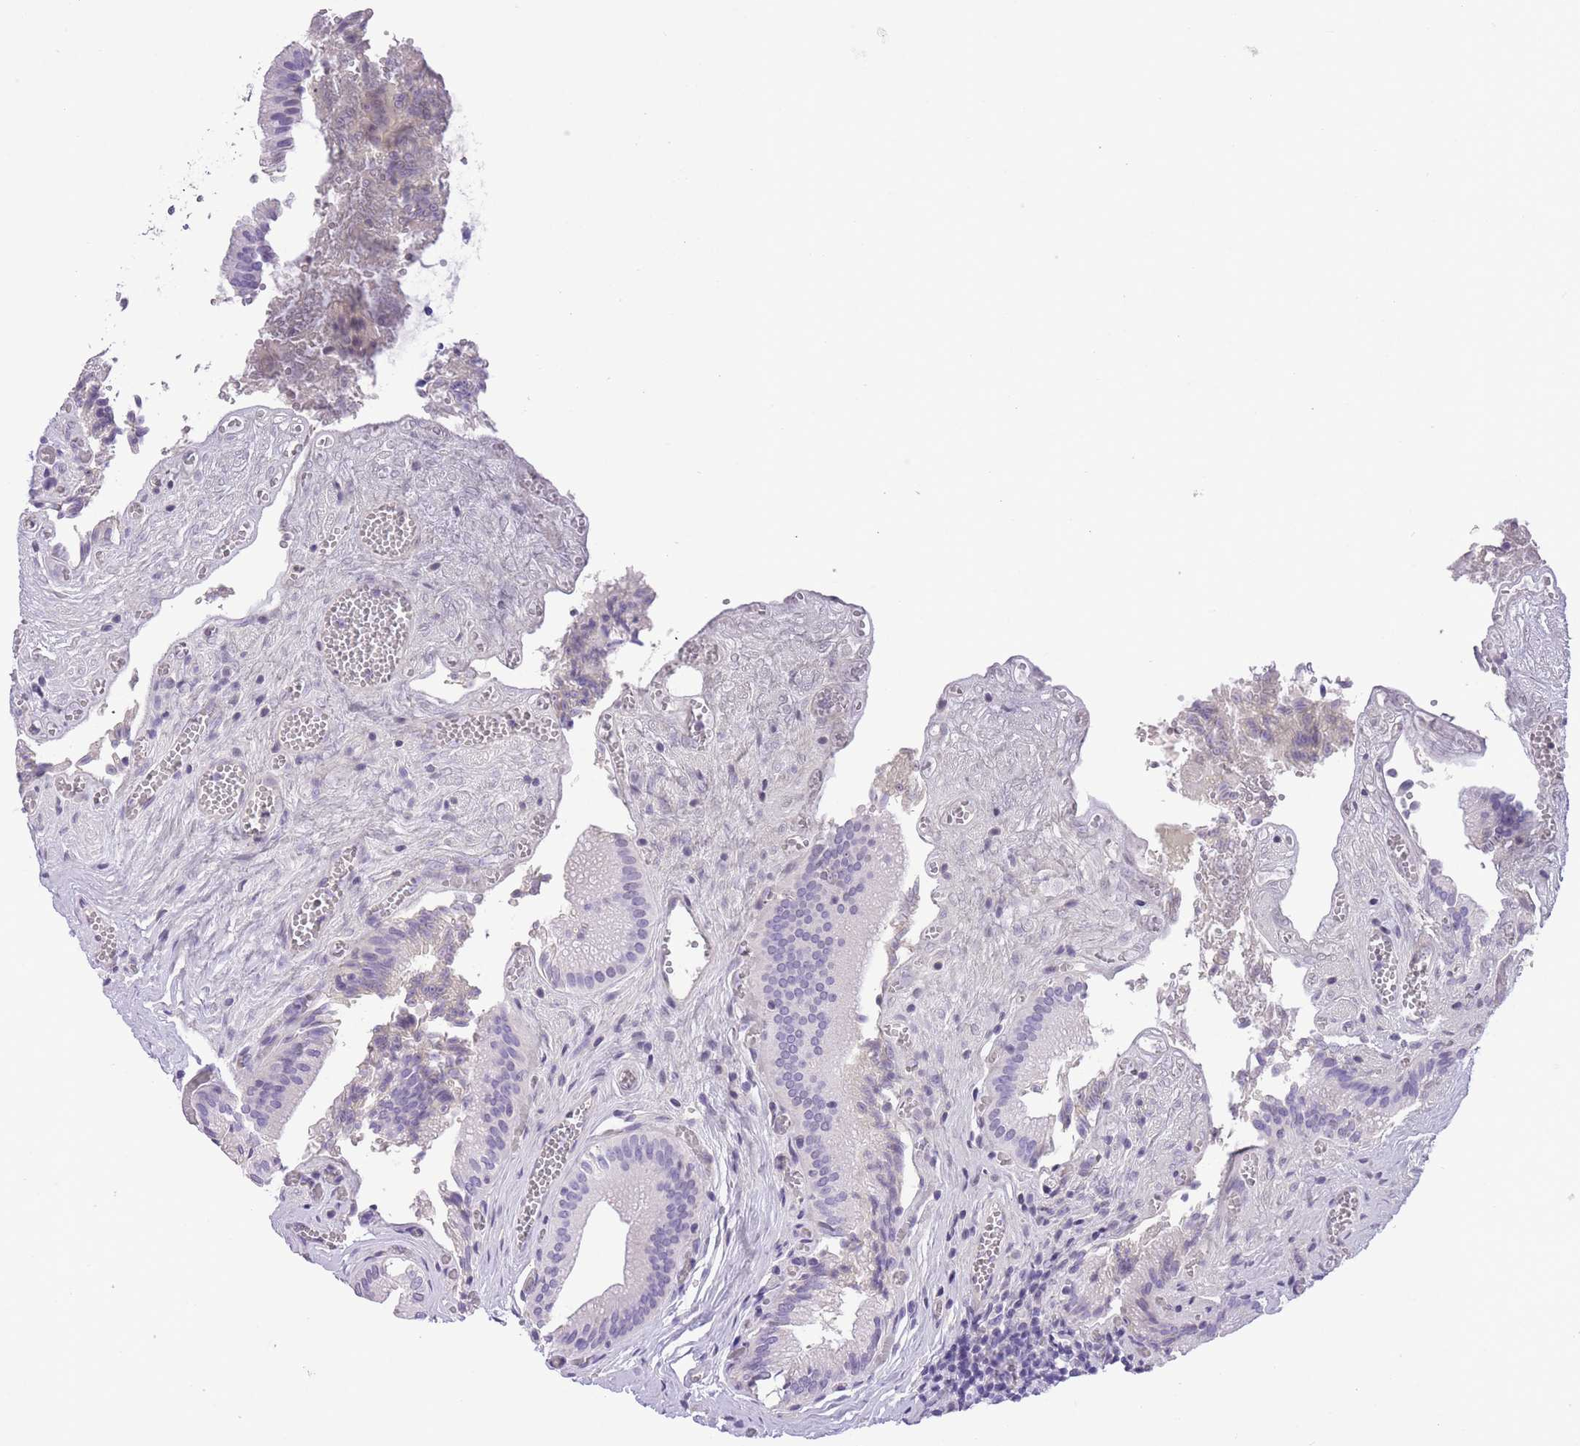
{"staining": {"intensity": "negative", "quantity": "none", "location": "none"}, "tissue": "gallbladder", "cell_type": "Glandular cells", "image_type": "normal", "snomed": [{"axis": "morphology", "description": "Normal tissue, NOS"}, {"axis": "topography", "description": "Gallbladder"}, {"axis": "topography", "description": "Peripheral nerve tissue"}], "caption": "Gallbladder stained for a protein using immunohistochemistry (IHC) displays no staining glandular cells.", "gene": "RAI2", "patient": {"sex": "male", "age": 17}}